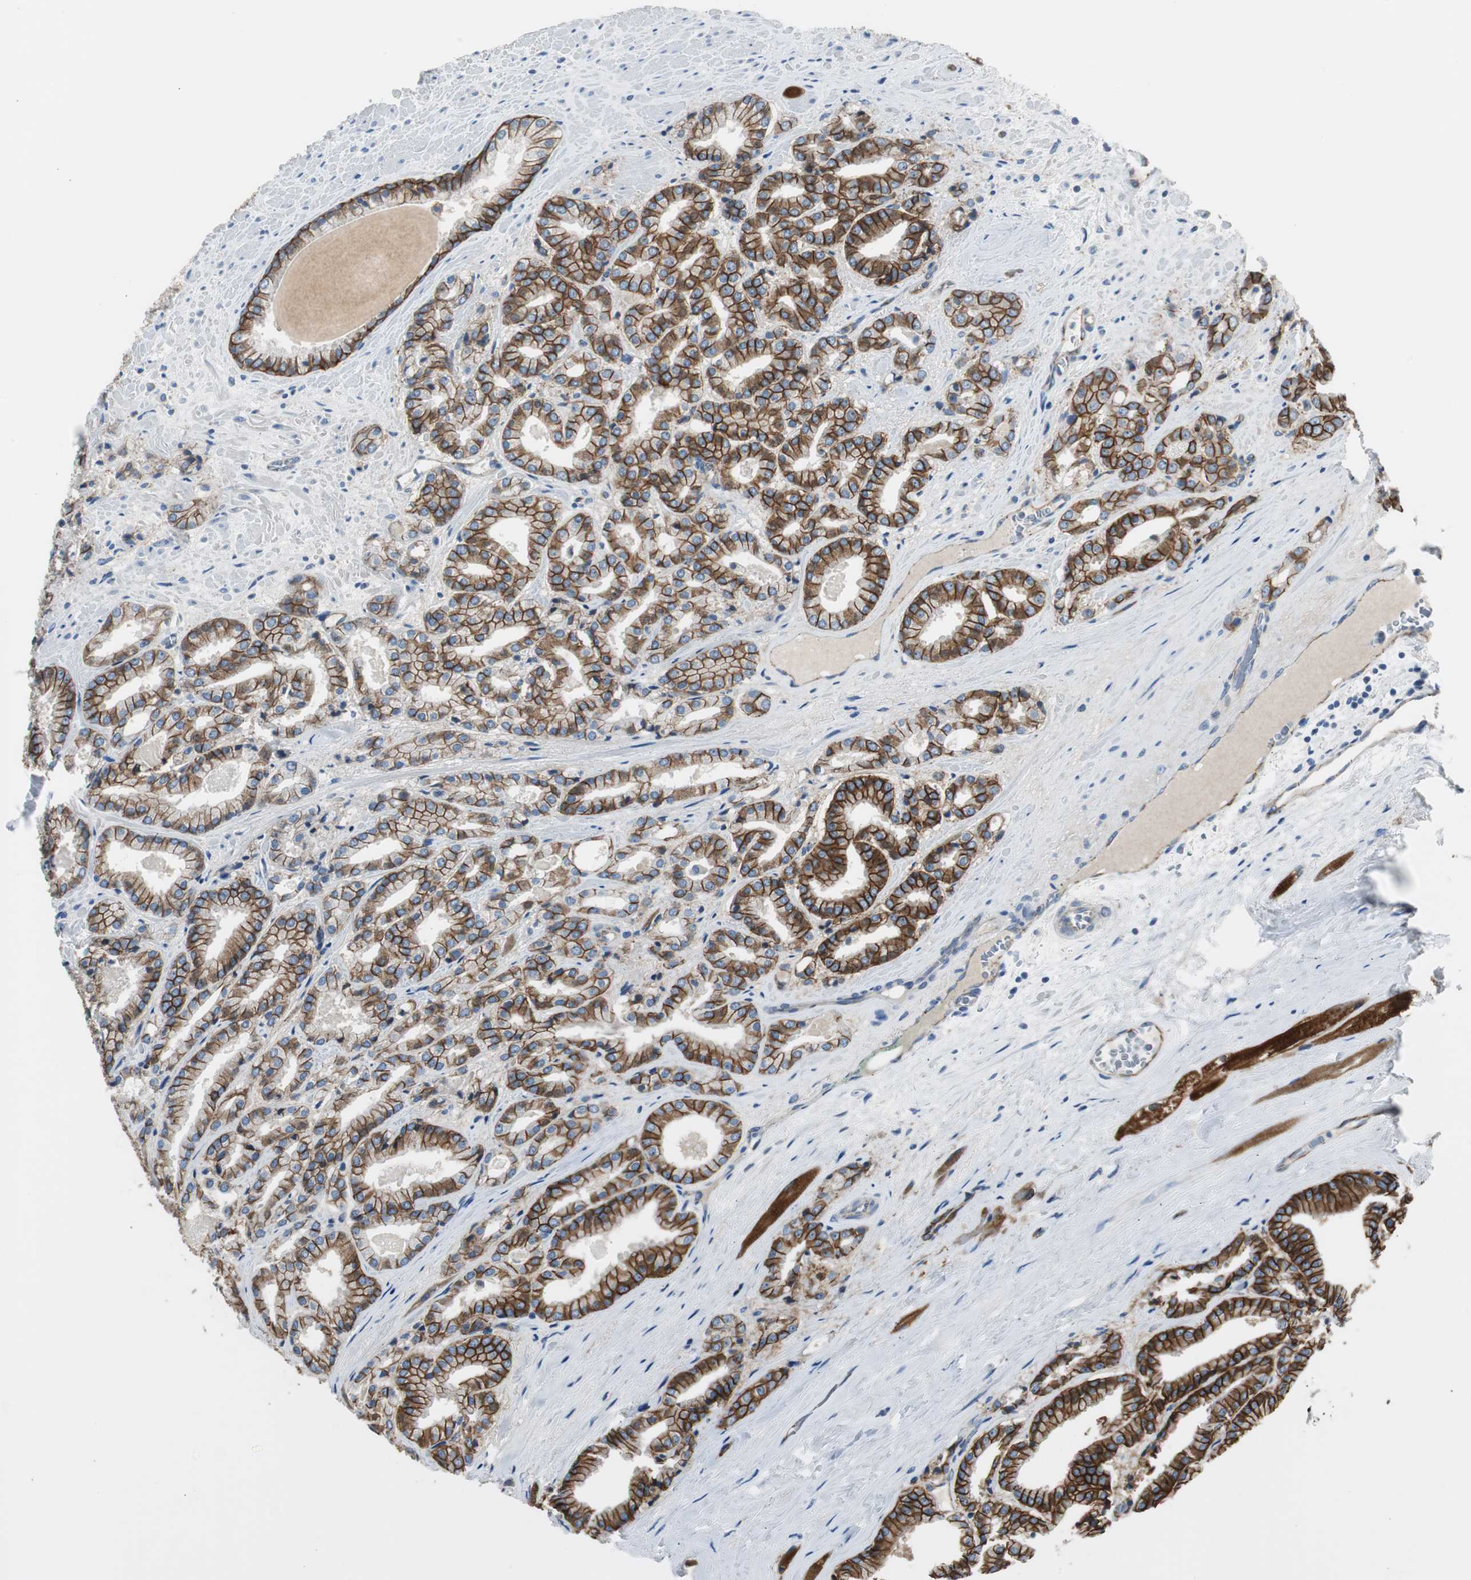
{"staining": {"intensity": "strong", "quantity": ">75%", "location": "cytoplasmic/membranous"}, "tissue": "prostate cancer", "cell_type": "Tumor cells", "image_type": "cancer", "snomed": [{"axis": "morphology", "description": "Adenocarcinoma, Low grade"}, {"axis": "topography", "description": "Prostate"}], "caption": "The immunohistochemical stain shows strong cytoplasmic/membranous staining in tumor cells of prostate cancer (low-grade adenocarcinoma) tissue.", "gene": "STXBP4", "patient": {"sex": "male", "age": 59}}